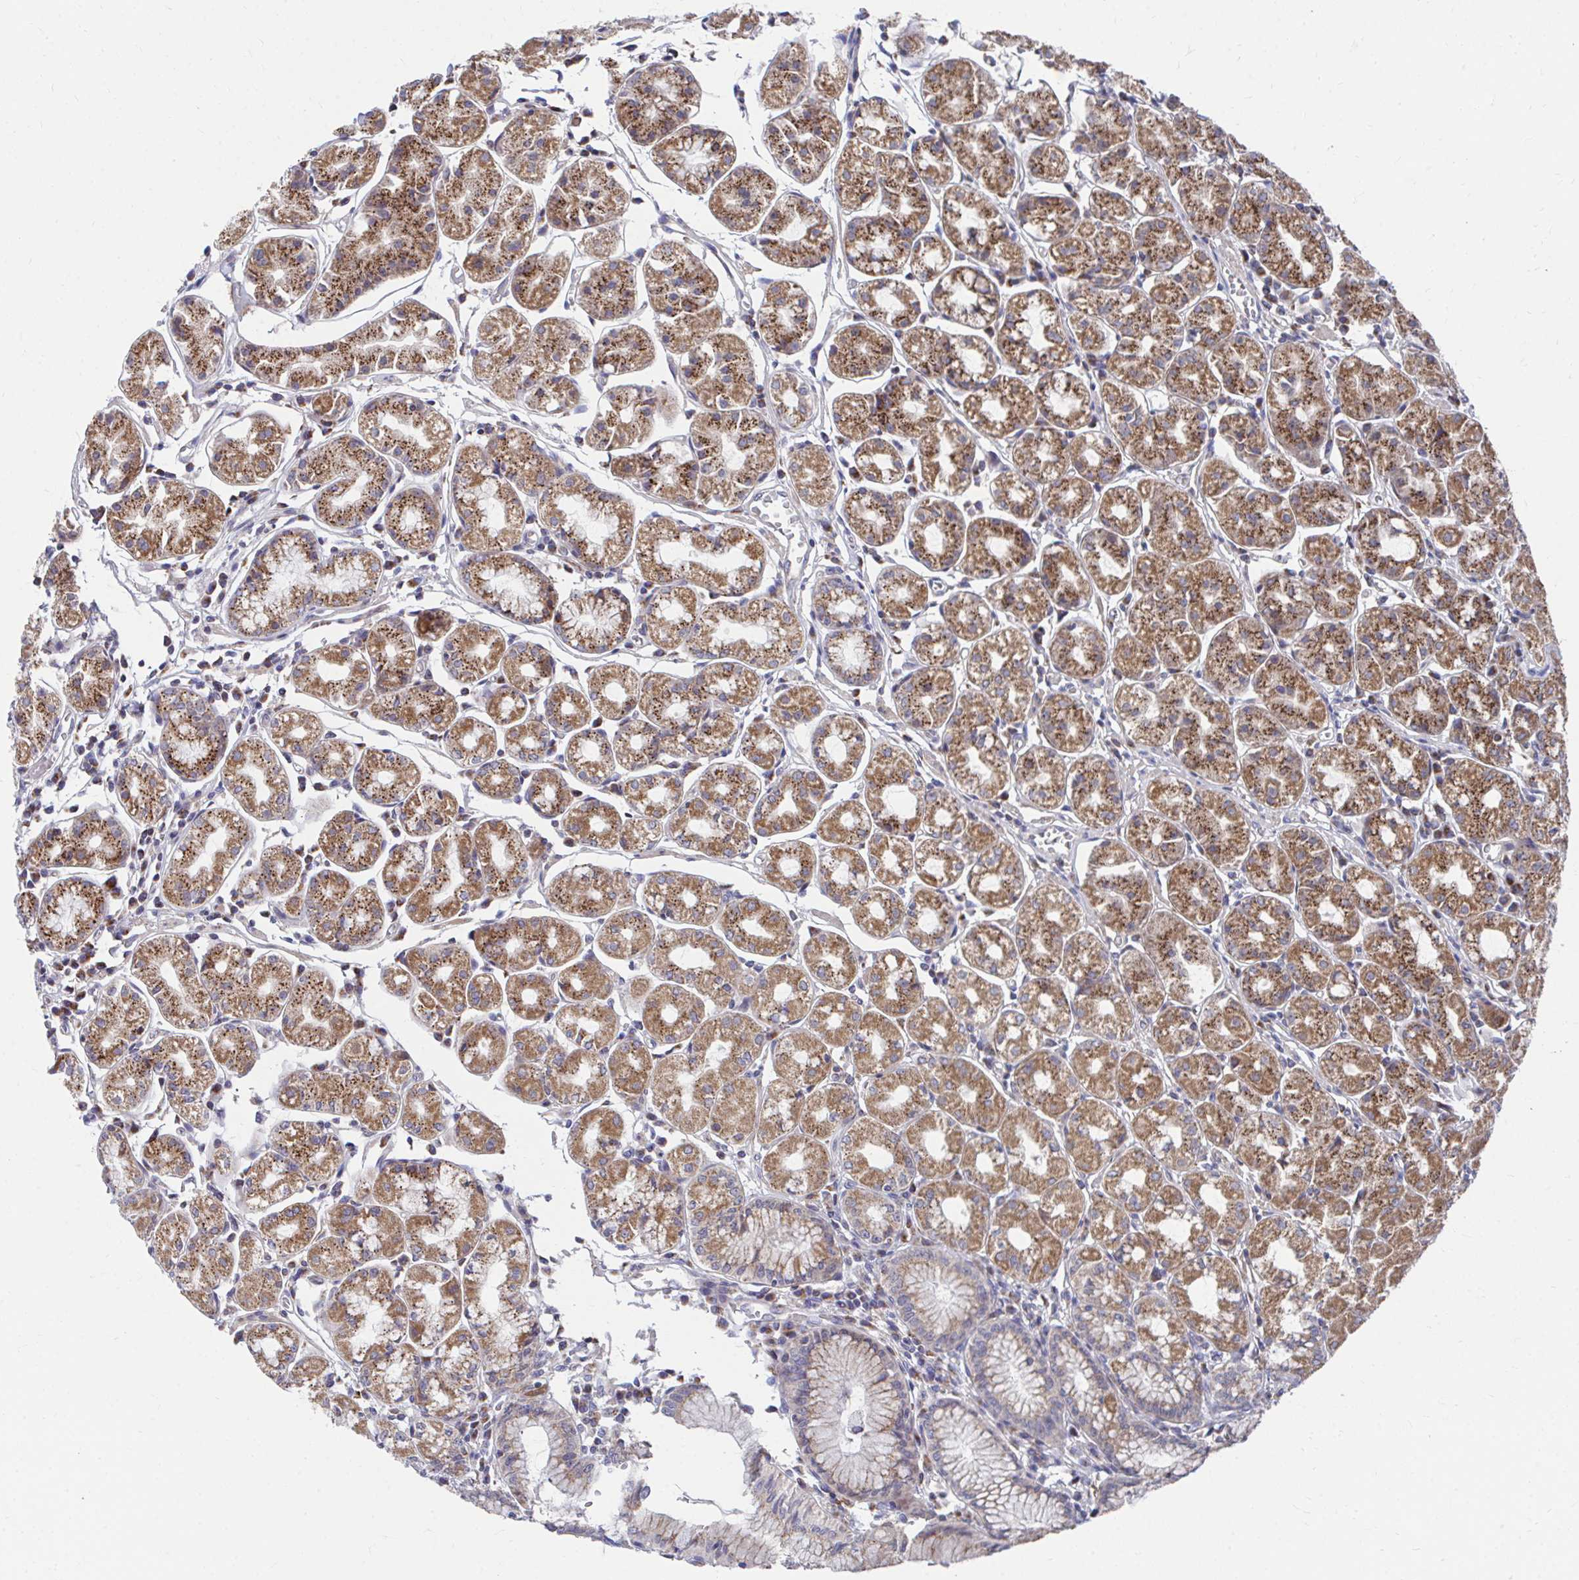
{"staining": {"intensity": "moderate", "quantity": ">75%", "location": "cytoplasmic/membranous"}, "tissue": "stomach", "cell_type": "Glandular cells", "image_type": "normal", "snomed": [{"axis": "morphology", "description": "Normal tissue, NOS"}, {"axis": "topography", "description": "Stomach"}], "caption": "This micrograph displays immunohistochemistry staining of normal human stomach, with medium moderate cytoplasmic/membranous staining in about >75% of glandular cells.", "gene": "PEX3", "patient": {"sex": "male", "age": 55}}